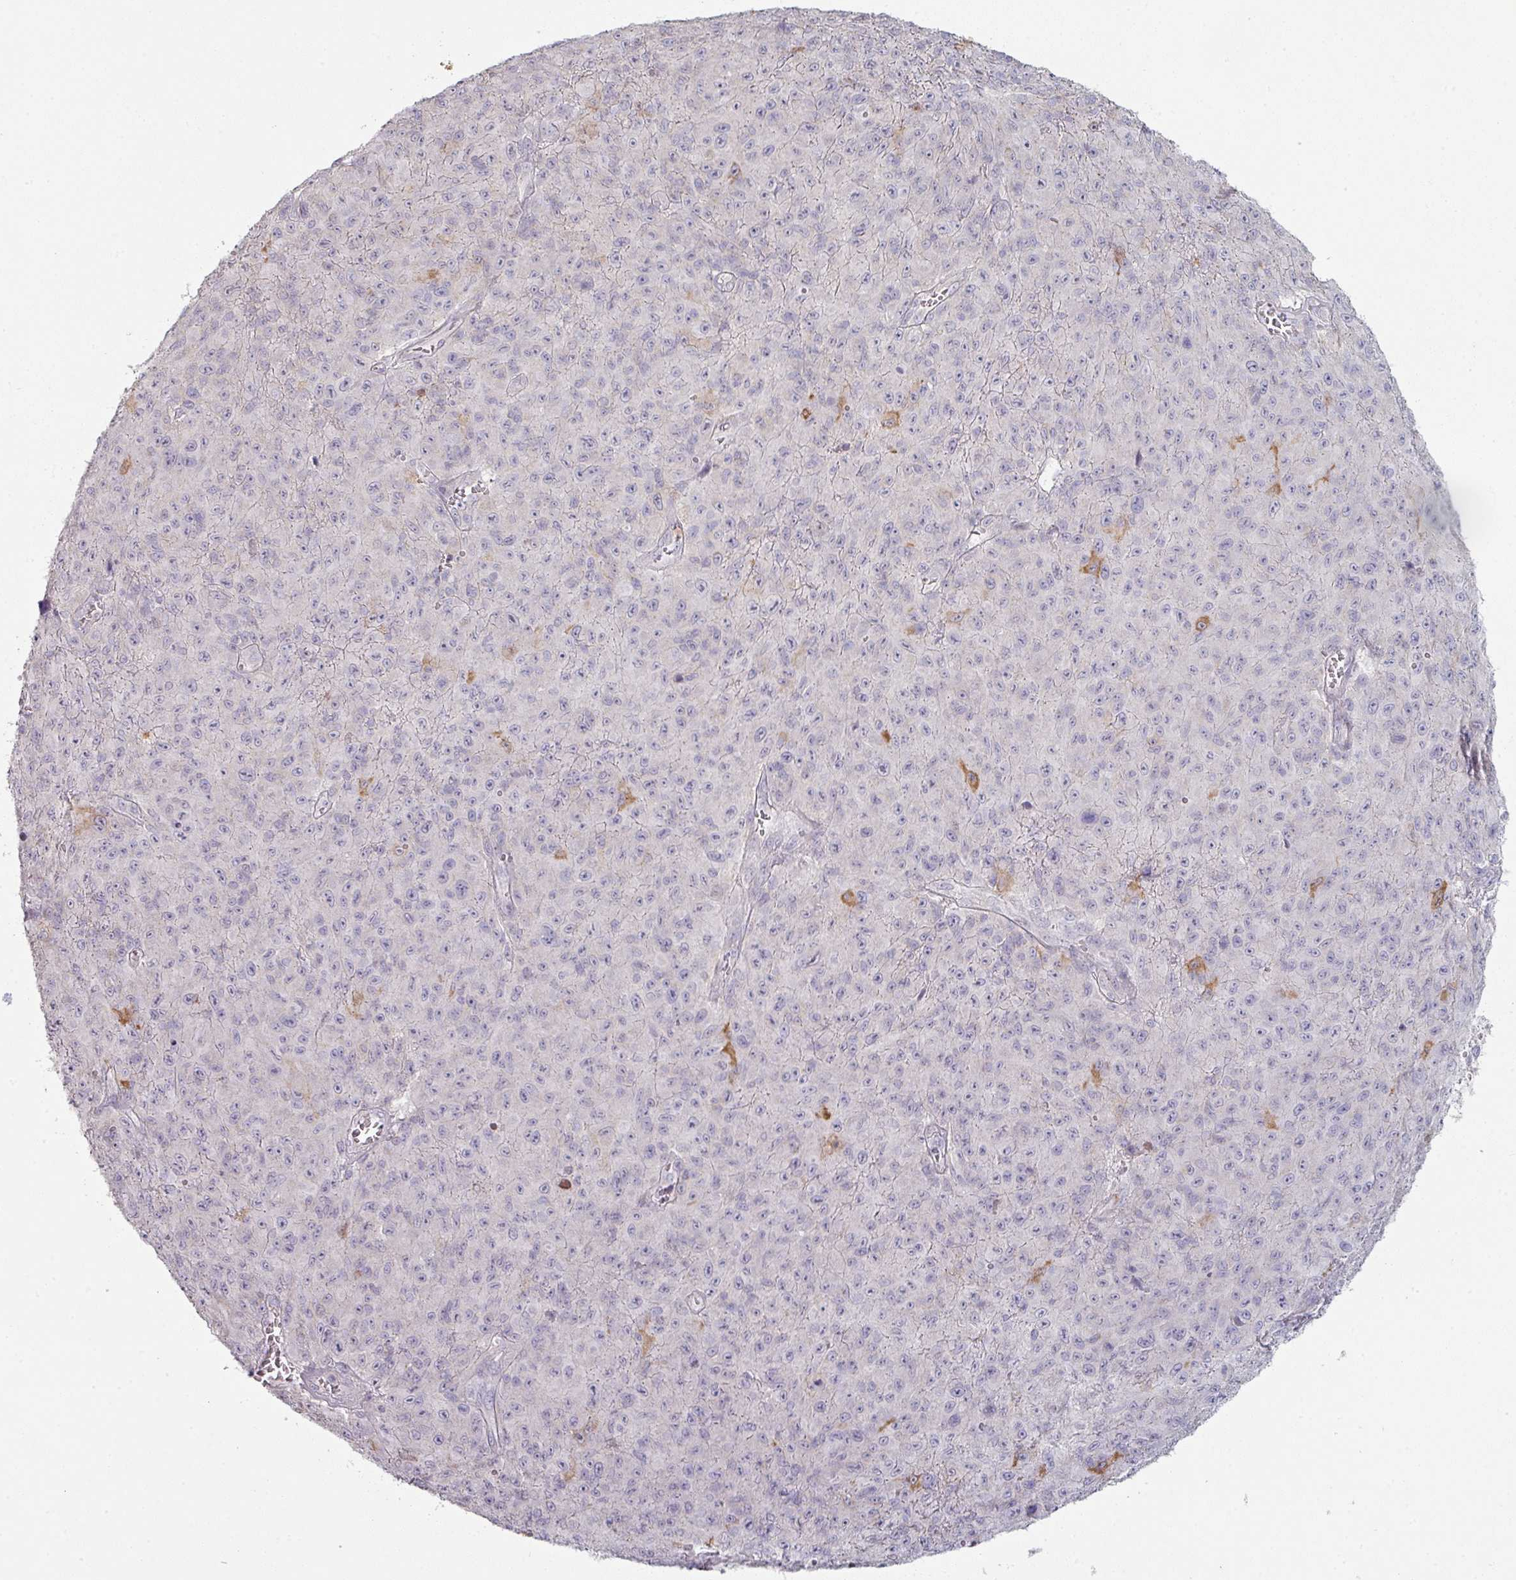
{"staining": {"intensity": "negative", "quantity": "none", "location": "none"}, "tissue": "melanoma", "cell_type": "Tumor cells", "image_type": "cancer", "snomed": [{"axis": "morphology", "description": "Malignant melanoma, NOS"}, {"axis": "topography", "description": "Skin"}], "caption": "IHC micrograph of neoplastic tissue: human malignant melanoma stained with DAB (3,3'-diaminobenzidine) shows no significant protein positivity in tumor cells.", "gene": "MAGEC3", "patient": {"sex": "male", "age": 46}}